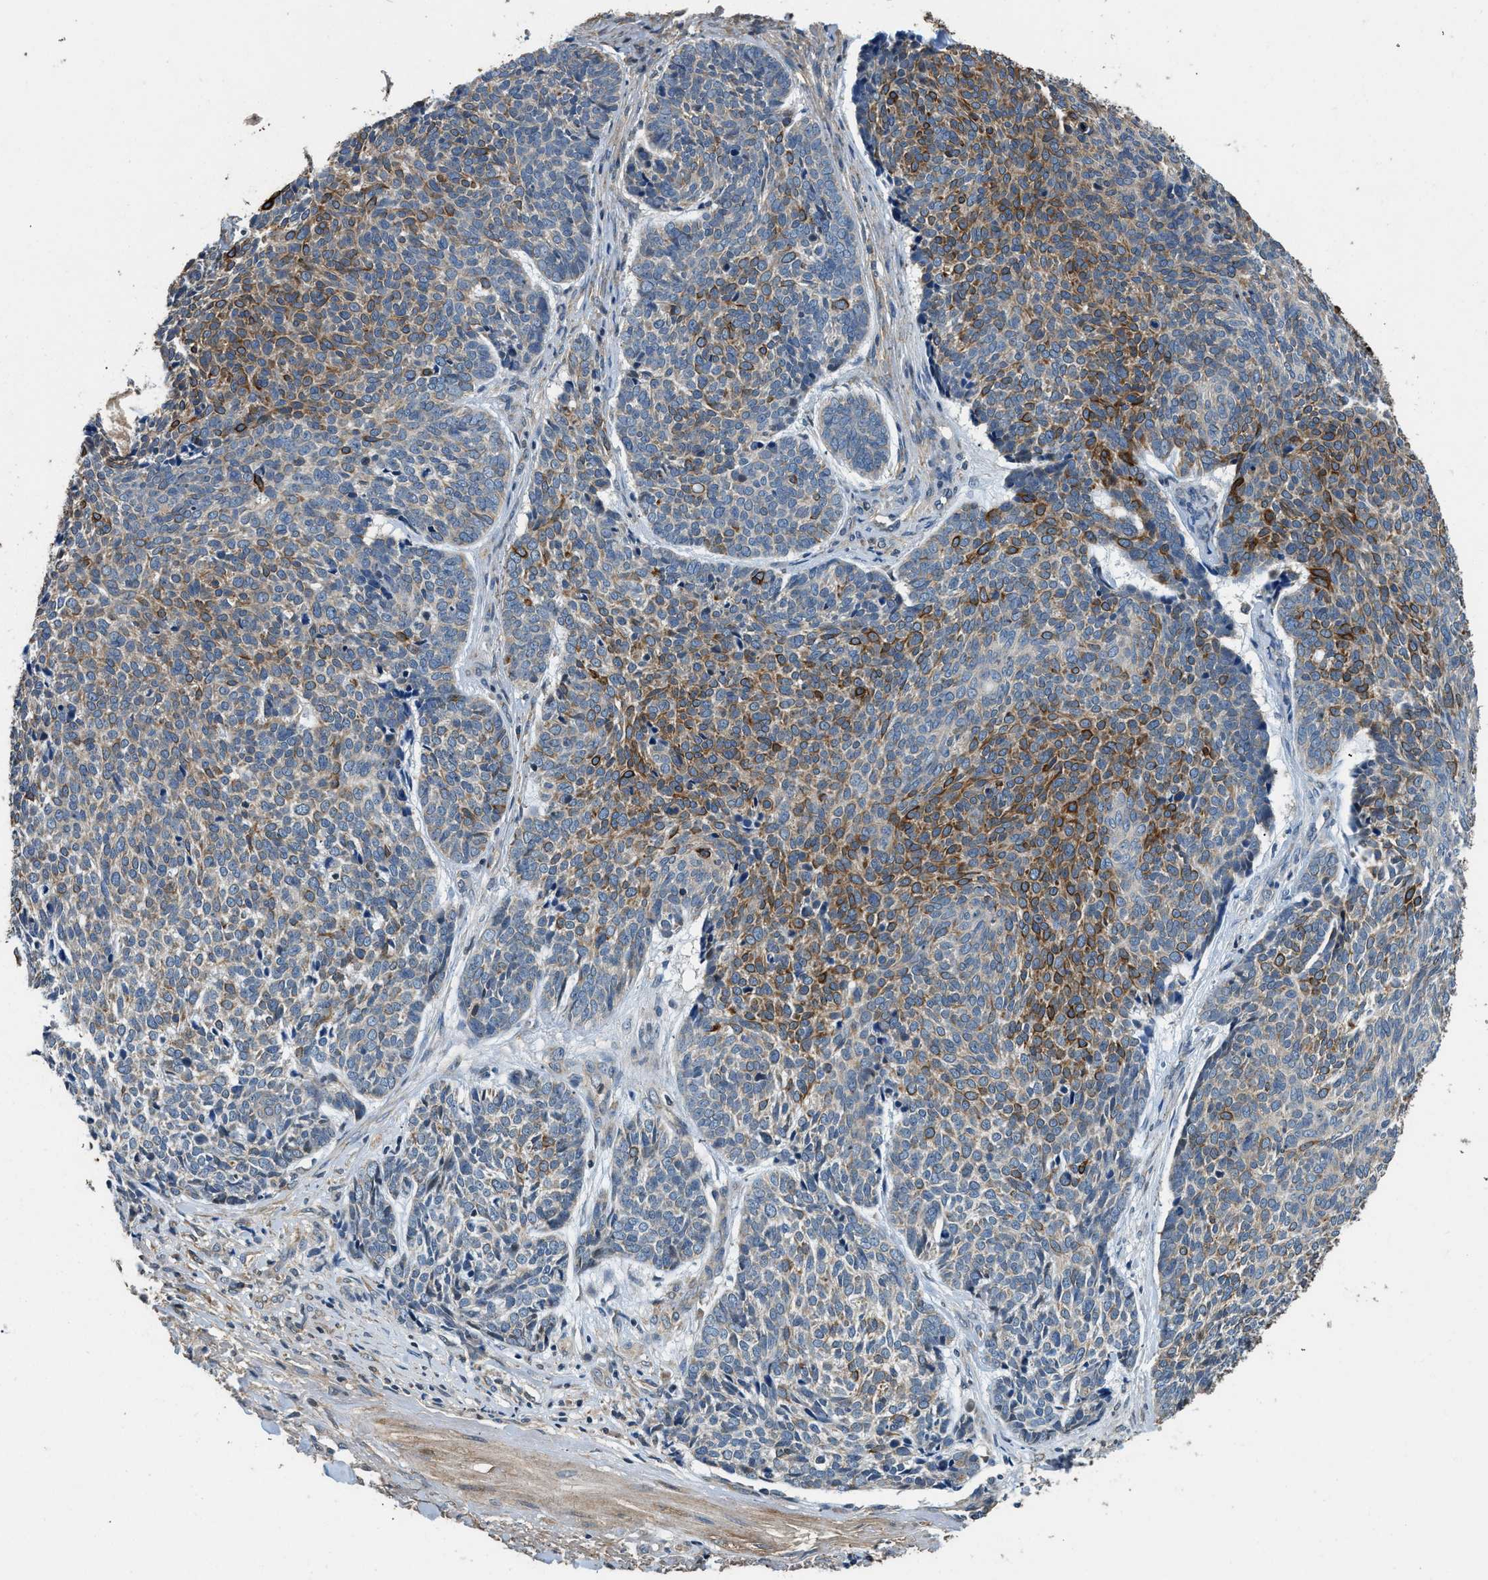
{"staining": {"intensity": "moderate", "quantity": "25%-75%", "location": "cytoplasmic/membranous"}, "tissue": "skin cancer", "cell_type": "Tumor cells", "image_type": "cancer", "snomed": [{"axis": "morphology", "description": "Basal cell carcinoma"}, {"axis": "topography", "description": "Skin"}], "caption": "The histopathology image displays a brown stain indicating the presence of a protein in the cytoplasmic/membranous of tumor cells in skin cancer (basal cell carcinoma).", "gene": "SSH2", "patient": {"sex": "male", "age": 84}}